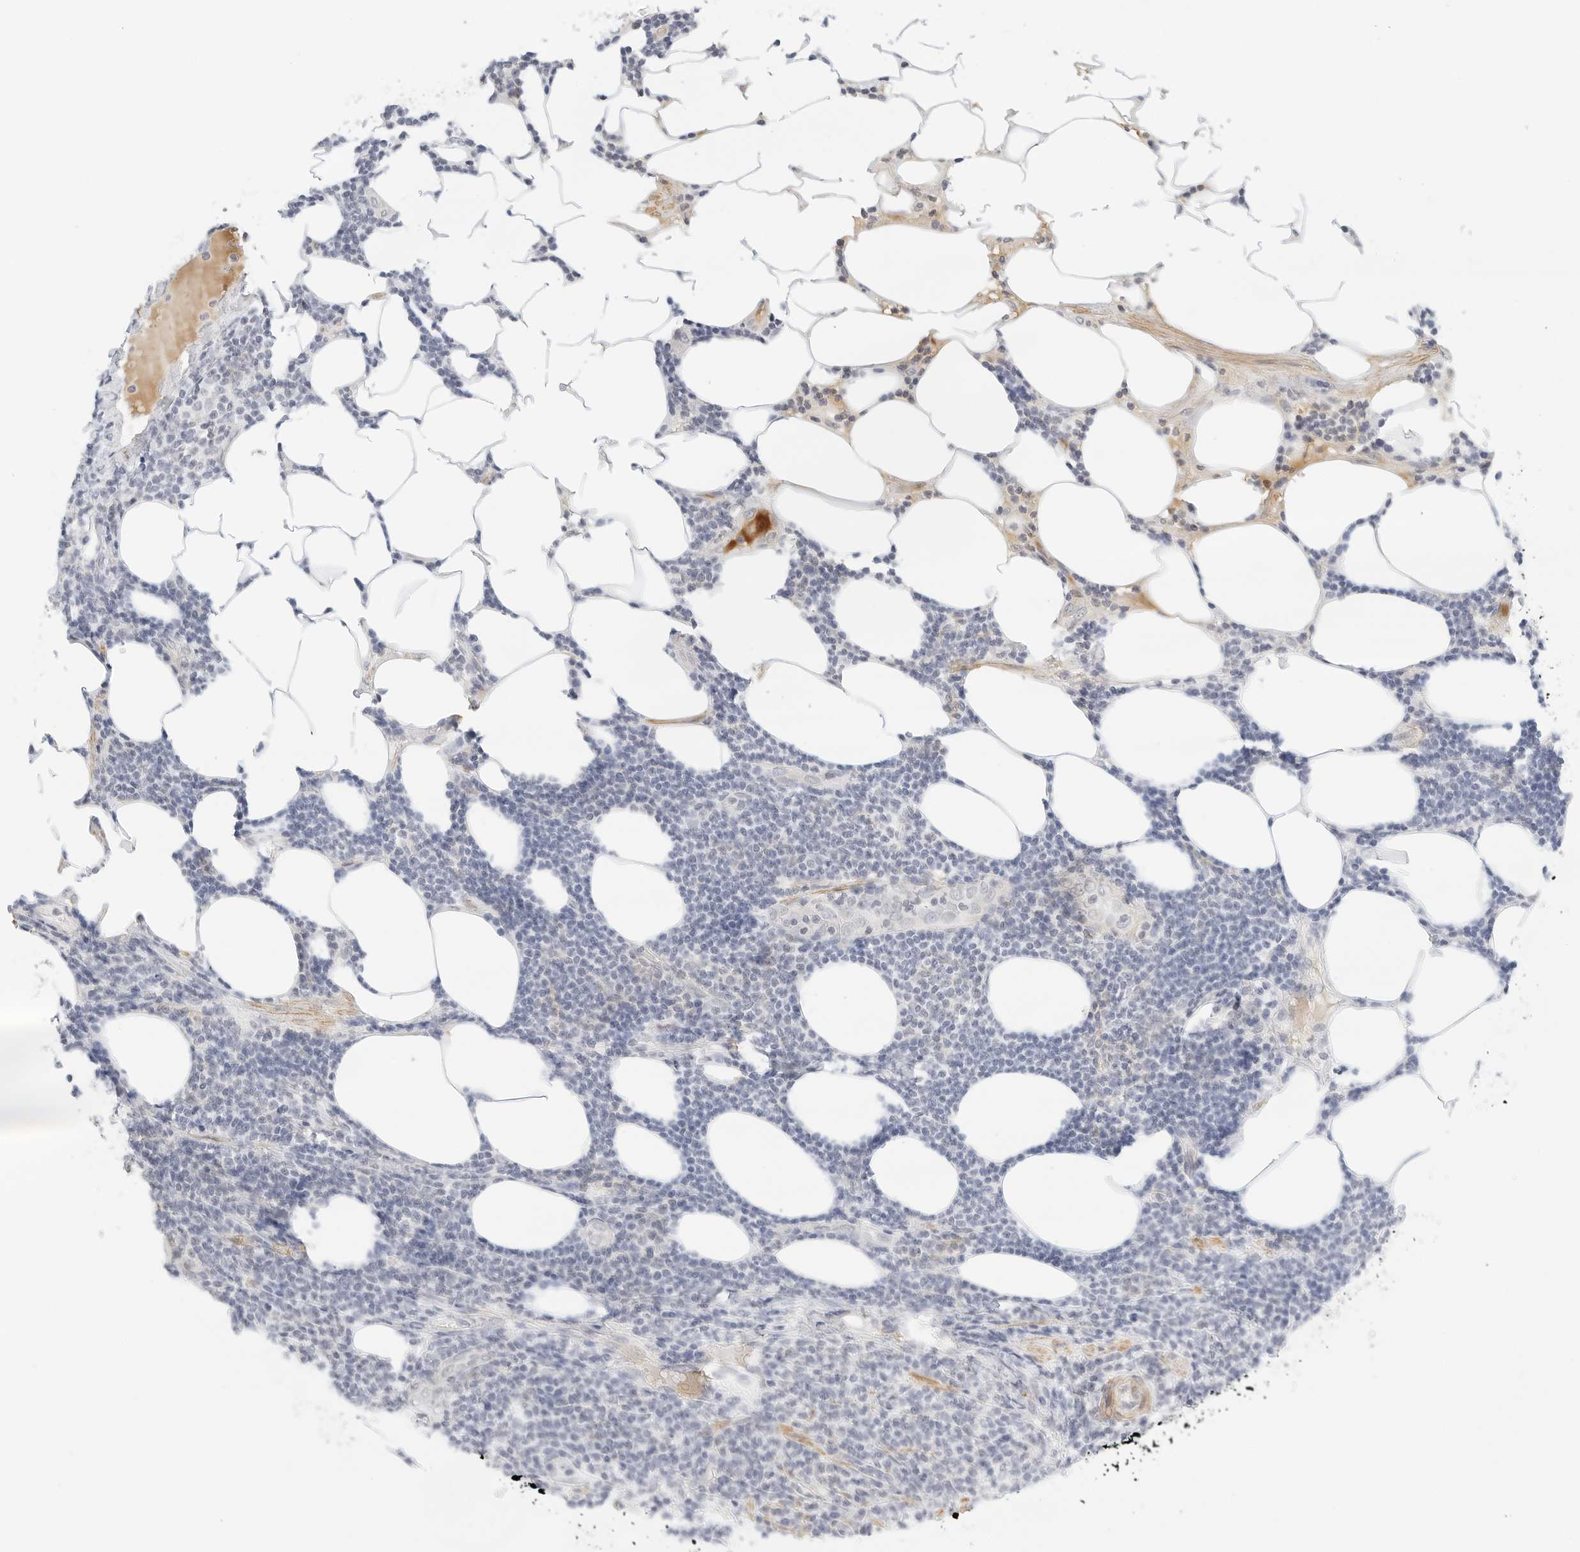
{"staining": {"intensity": "negative", "quantity": "none", "location": "none"}, "tissue": "lymphoma", "cell_type": "Tumor cells", "image_type": "cancer", "snomed": [{"axis": "morphology", "description": "Malignant lymphoma, non-Hodgkin's type, Low grade"}, {"axis": "topography", "description": "Lymph node"}], "caption": "DAB (3,3'-diaminobenzidine) immunohistochemical staining of low-grade malignant lymphoma, non-Hodgkin's type reveals no significant positivity in tumor cells. (DAB (3,3'-diaminobenzidine) immunohistochemistry visualized using brightfield microscopy, high magnification).", "gene": "PKDCC", "patient": {"sex": "male", "age": 66}}